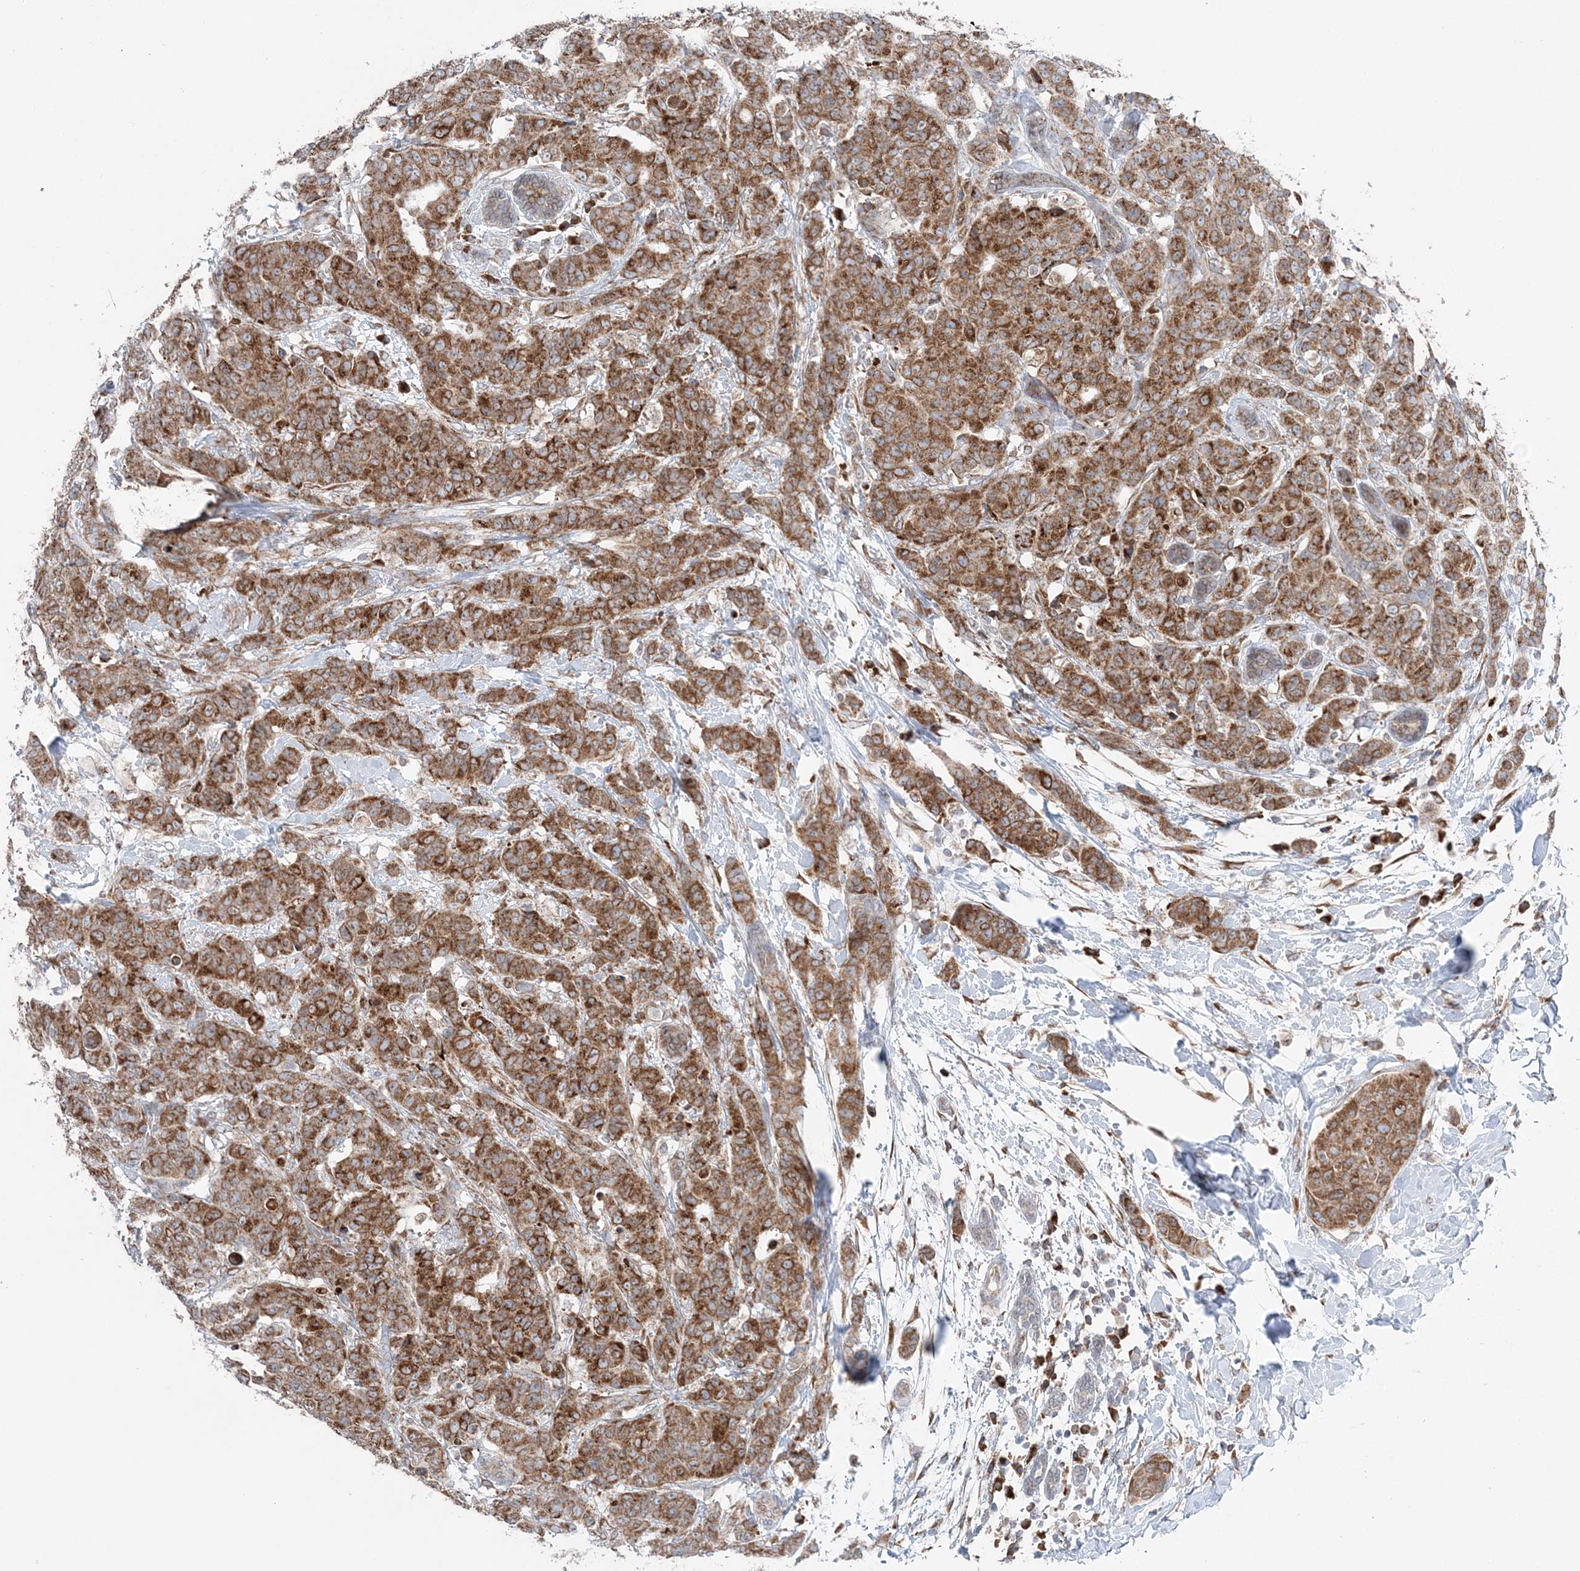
{"staining": {"intensity": "moderate", "quantity": ">75%", "location": "cytoplasmic/membranous"}, "tissue": "breast cancer", "cell_type": "Tumor cells", "image_type": "cancer", "snomed": [{"axis": "morphology", "description": "Normal tissue, NOS"}, {"axis": "morphology", "description": "Duct carcinoma"}, {"axis": "topography", "description": "Breast"}], "caption": "The photomicrograph reveals staining of intraductal carcinoma (breast), revealing moderate cytoplasmic/membranous protein staining (brown color) within tumor cells.", "gene": "TMED10", "patient": {"sex": "female", "age": 40}}